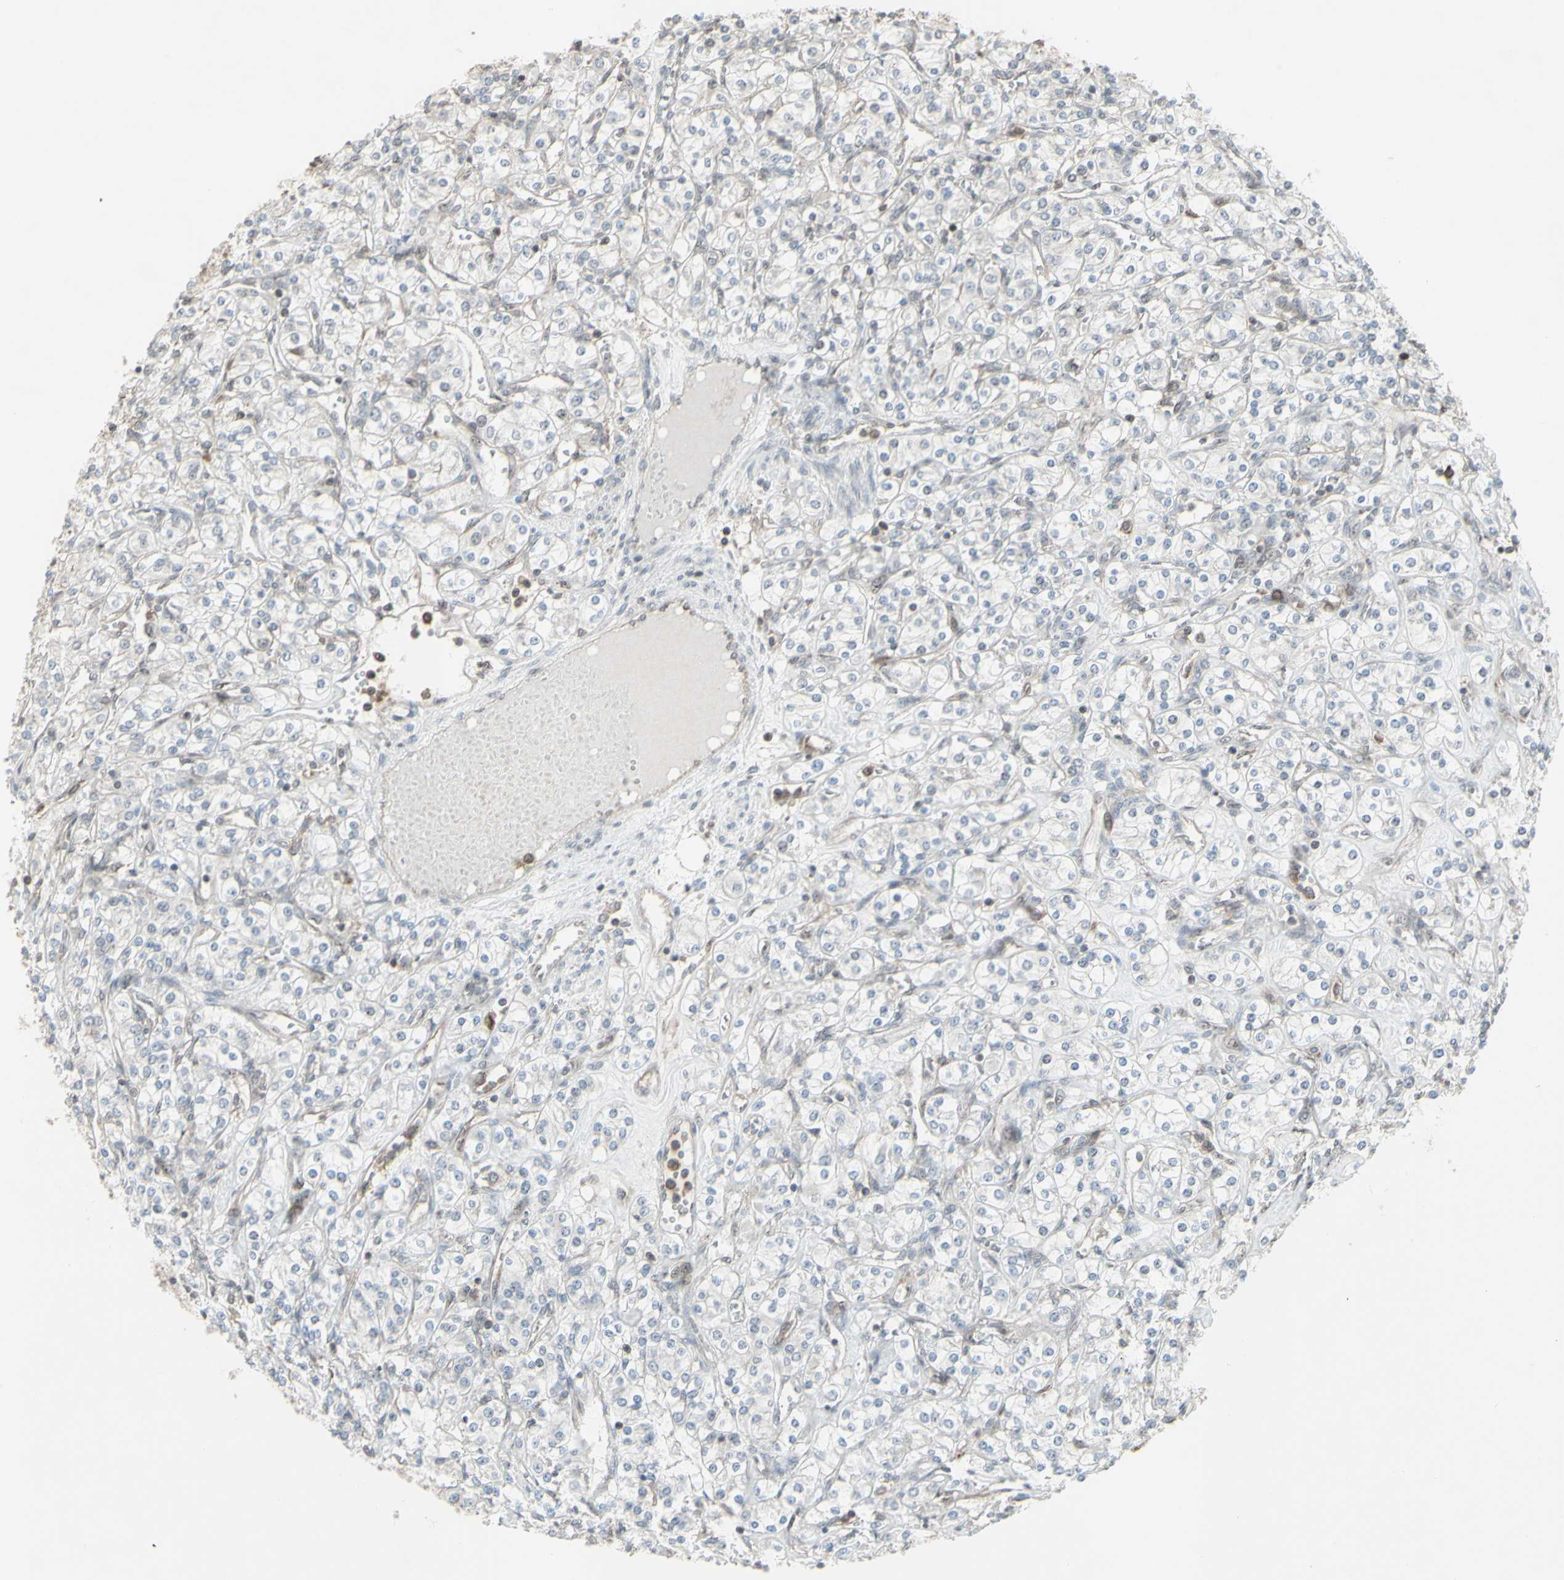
{"staining": {"intensity": "negative", "quantity": "none", "location": "none"}, "tissue": "renal cancer", "cell_type": "Tumor cells", "image_type": "cancer", "snomed": [{"axis": "morphology", "description": "Adenocarcinoma, NOS"}, {"axis": "topography", "description": "Kidney"}], "caption": "Human renal cancer stained for a protein using immunohistochemistry demonstrates no staining in tumor cells.", "gene": "CD33", "patient": {"sex": "male", "age": 77}}